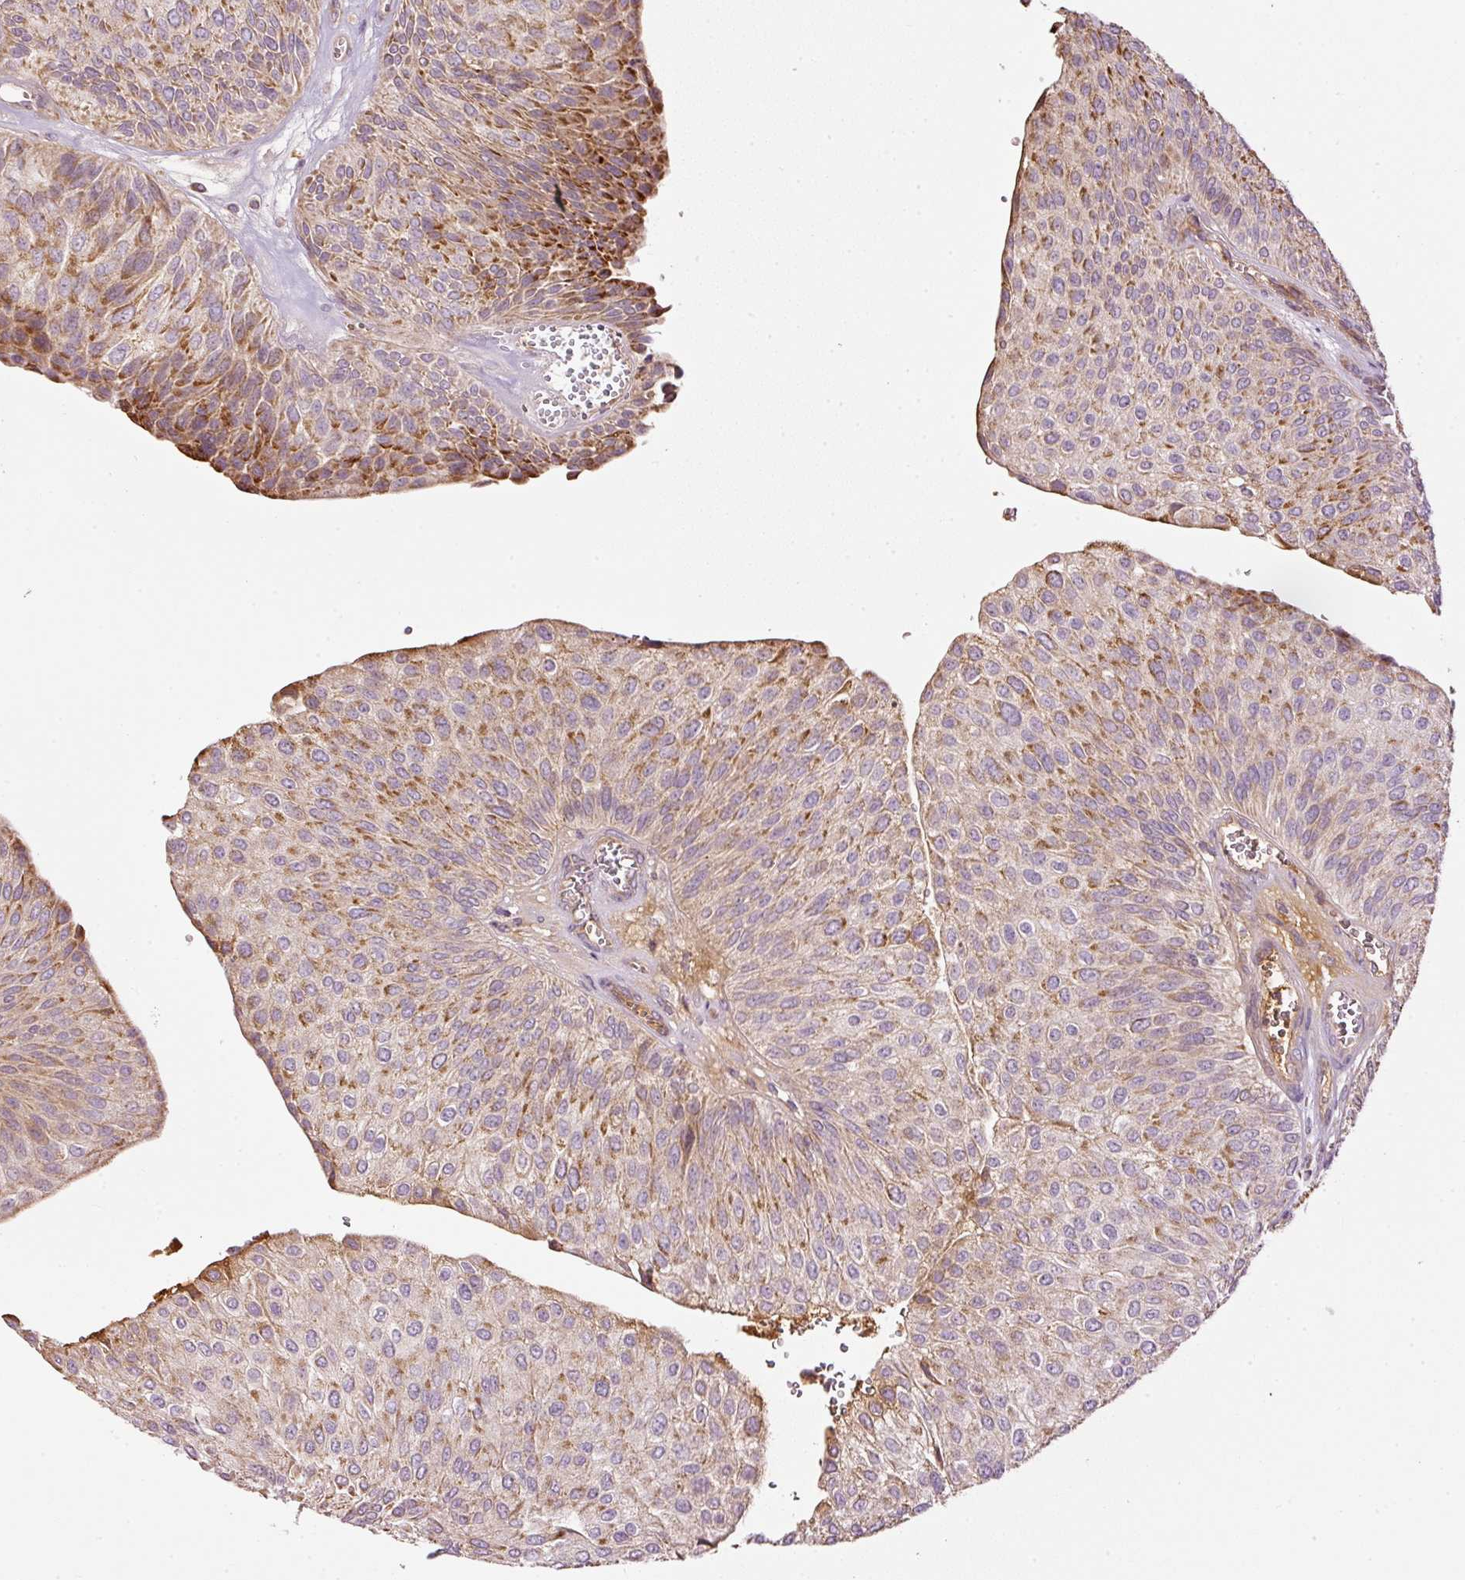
{"staining": {"intensity": "moderate", "quantity": ">75%", "location": "cytoplasmic/membranous"}, "tissue": "urothelial cancer", "cell_type": "Tumor cells", "image_type": "cancer", "snomed": [{"axis": "morphology", "description": "Urothelial carcinoma, NOS"}, {"axis": "topography", "description": "Urinary bladder"}], "caption": "Transitional cell carcinoma tissue shows moderate cytoplasmic/membranous expression in about >75% of tumor cells The staining is performed using DAB brown chromogen to label protein expression. The nuclei are counter-stained blue using hematoxylin.", "gene": "SERPING1", "patient": {"sex": "male", "age": 67}}